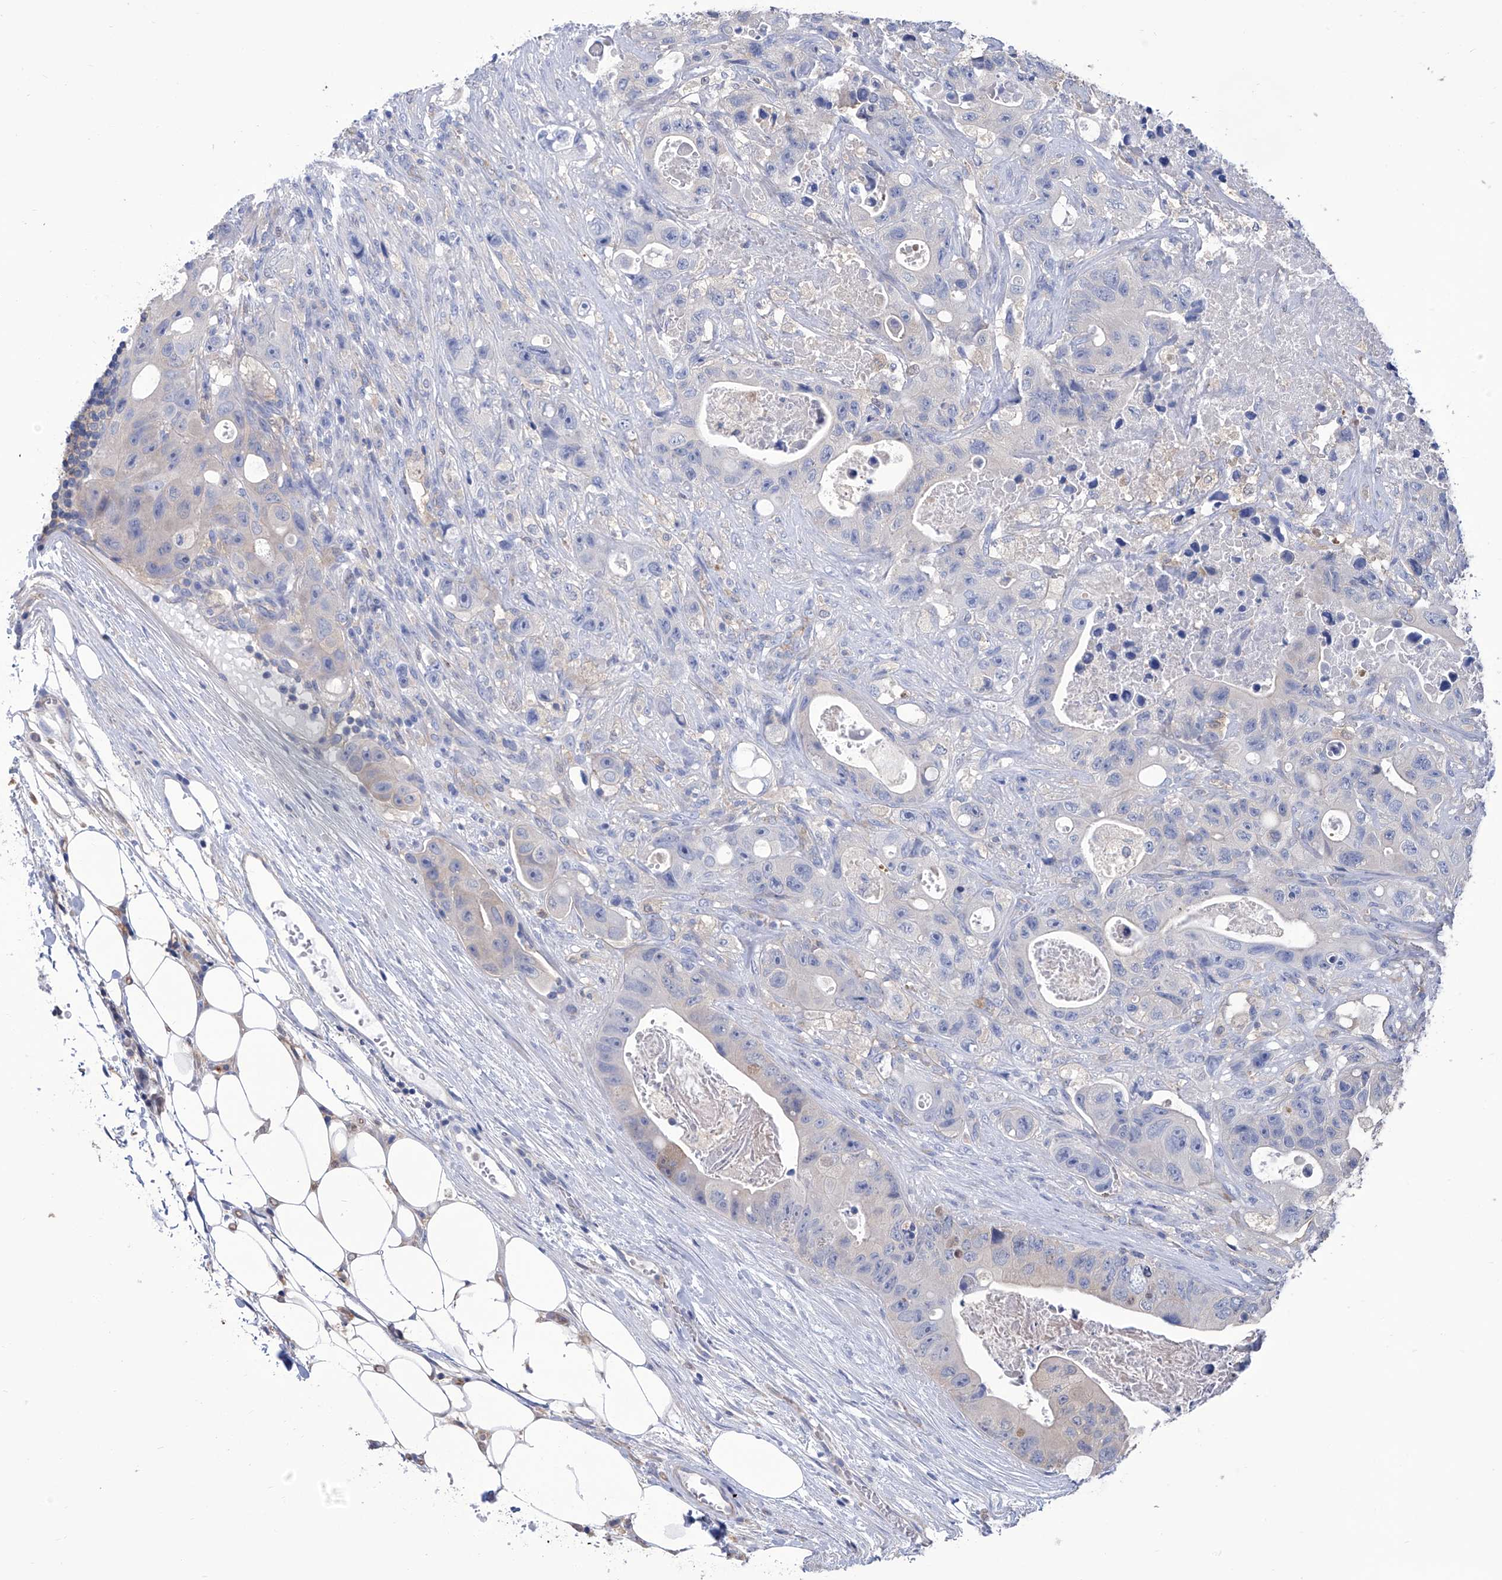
{"staining": {"intensity": "negative", "quantity": "none", "location": "none"}, "tissue": "colorectal cancer", "cell_type": "Tumor cells", "image_type": "cancer", "snomed": [{"axis": "morphology", "description": "Adenocarcinoma, NOS"}, {"axis": "topography", "description": "Colon"}], "caption": "IHC histopathology image of neoplastic tissue: human adenocarcinoma (colorectal) stained with DAB demonstrates no significant protein positivity in tumor cells.", "gene": "SMS", "patient": {"sex": "female", "age": 46}}